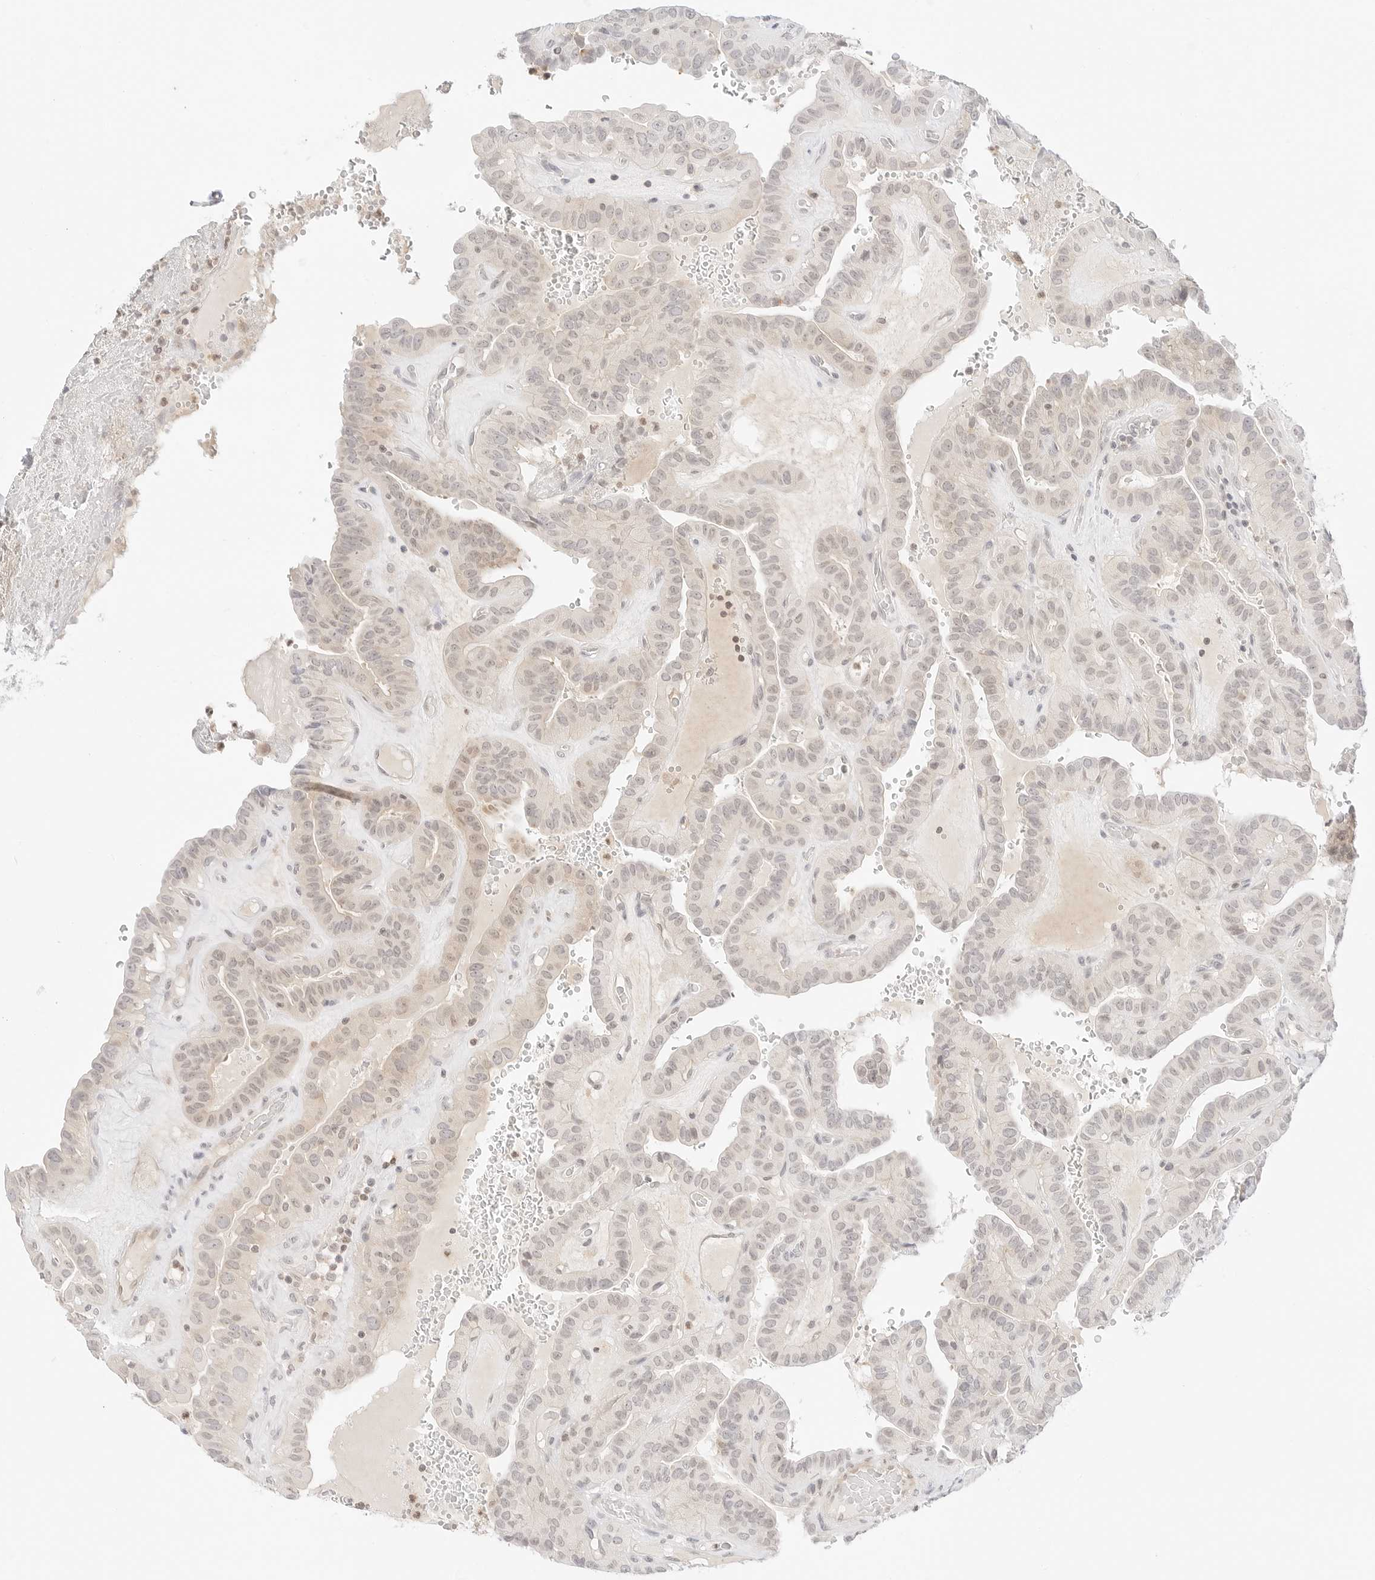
{"staining": {"intensity": "weak", "quantity": "<25%", "location": "cytoplasmic/membranous,nuclear"}, "tissue": "thyroid cancer", "cell_type": "Tumor cells", "image_type": "cancer", "snomed": [{"axis": "morphology", "description": "Papillary adenocarcinoma, NOS"}, {"axis": "topography", "description": "Thyroid gland"}], "caption": "Immunohistochemistry (IHC) photomicrograph of neoplastic tissue: thyroid cancer stained with DAB (3,3'-diaminobenzidine) displays no significant protein positivity in tumor cells.", "gene": "GNAS", "patient": {"sex": "male", "age": 77}}